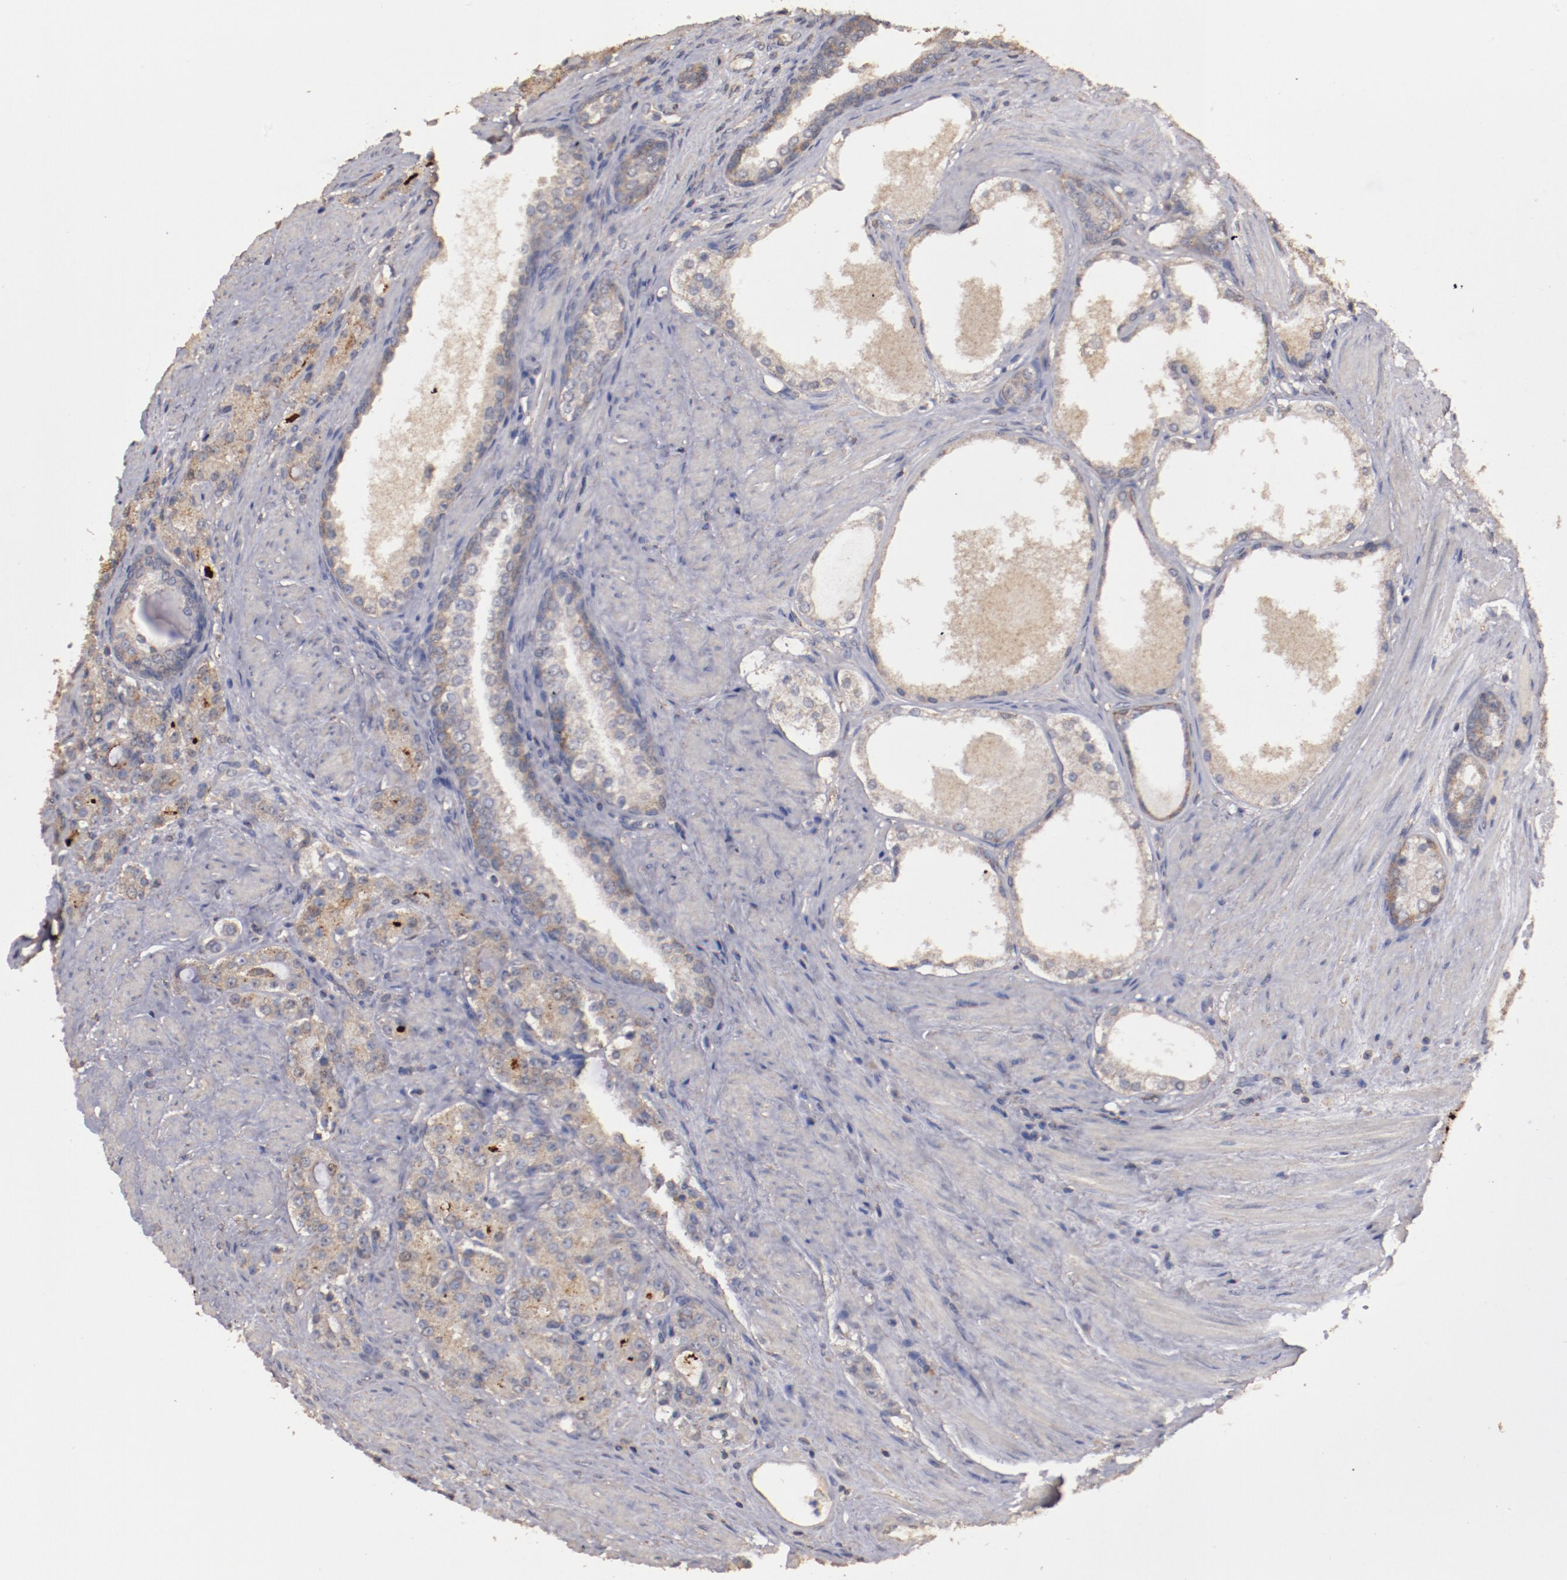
{"staining": {"intensity": "moderate", "quantity": ">75%", "location": "cytoplasmic/membranous"}, "tissue": "prostate cancer", "cell_type": "Tumor cells", "image_type": "cancer", "snomed": [{"axis": "morphology", "description": "Adenocarcinoma, Medium grade"}, {"axis": "topography", "description": "Prostate"}], "caption": "Prostate adenocarcinoma (medium-grade) stained for a protein reveals moderate cytoplasmic/membranous positivity in tumor cells. Using DAB (3,3'-diaminobenzidine) (brown) and hematoxylin (blue) stains, captured at high magnification using brightfield microscopy.", "gene": "FAT1", "patient": {"sex": "male", "age": 72}}